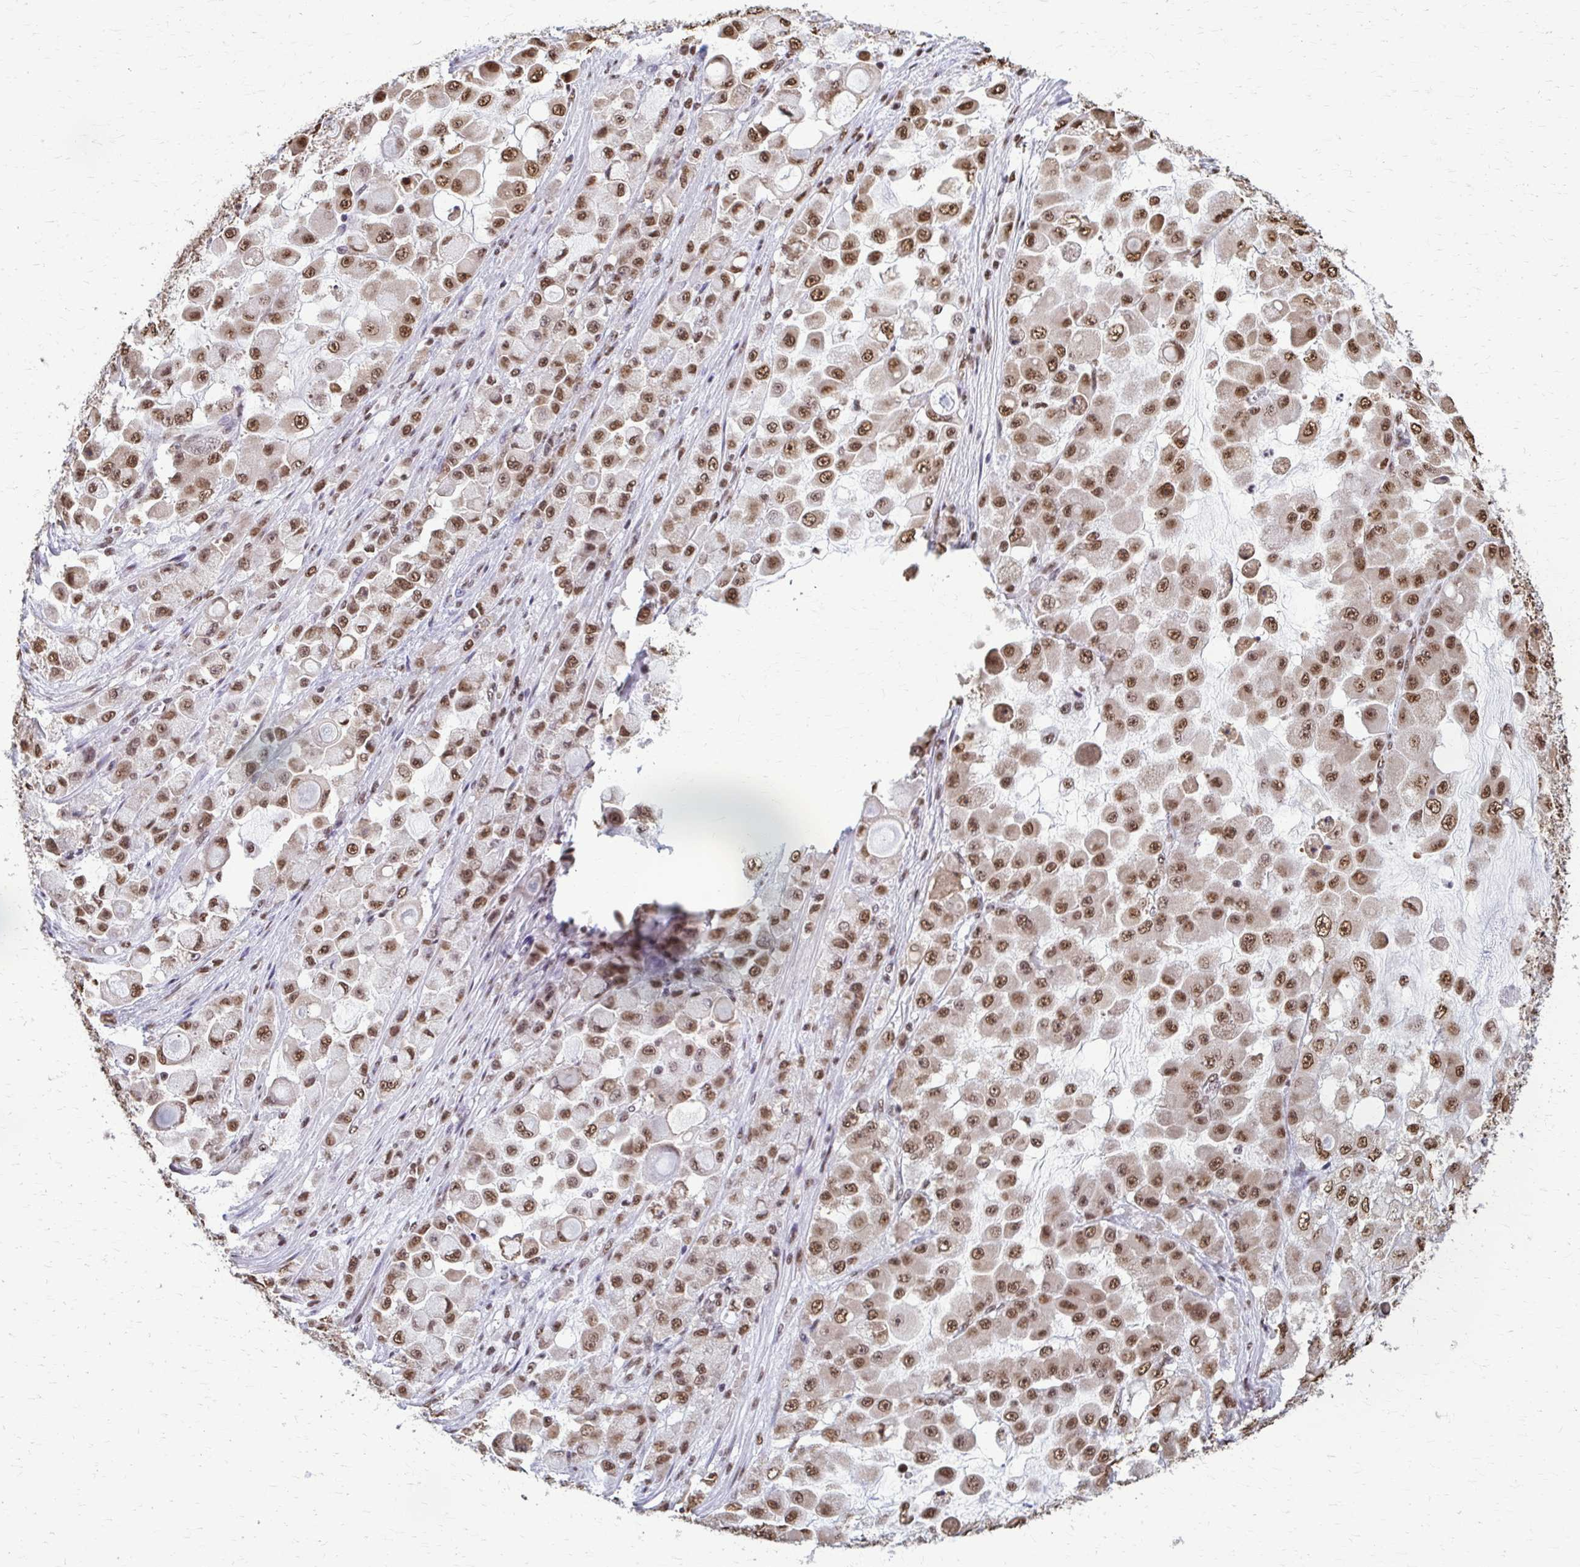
{"staining": {"intensity": "moderate", "quantity": ">75%", "location": "nuclear"}, "tissue": "stomach cancer", "cell_type": "Tumor cells", "image_type": "cancer", "snomed": [{"axis": "morphology", "description": "Adenocarcinoma, NOS"}, {"axis": "topography", "description": "Stomach"}], "caption": "Protein expression analysis of stomach cancer demonstrates moderate nuclear staining in approximately >75% of tumor cells.", "gene": "SNRPA", "patient": {"sex": "female", "age": 76}}